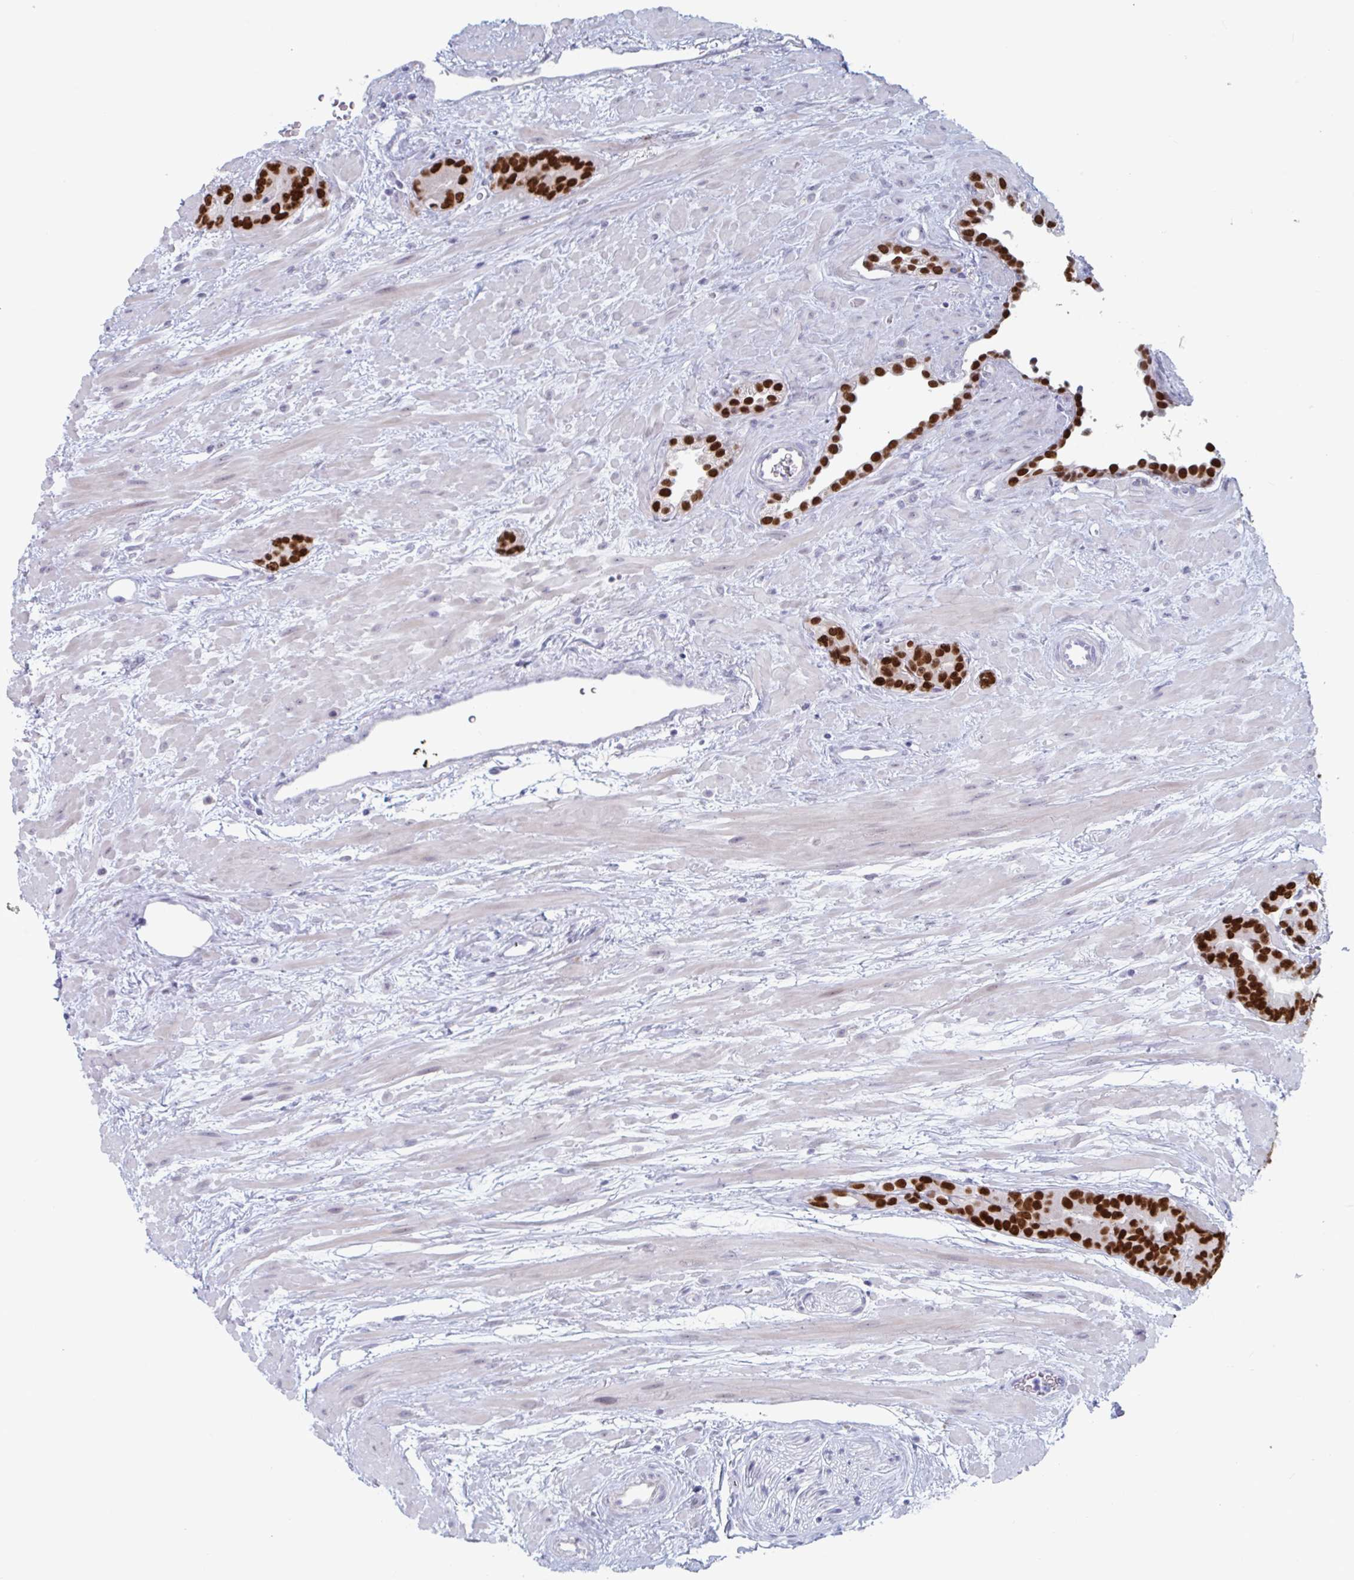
{"staining": {"intensity": "strong", "quantity": ">75%", "location": "nuclear"}, "tissue": "prostate cancer", "cell_type": "Tumor cells", "image_type": "cancer", "snomed": [{"axis": "morphology", "description": "Adenocarcinoma, High grade"}, {"axis": "topography", "description": "Prostate"}], "caption": "Brown immunohistochemical staining in human prostate adenocarcinoma (high-grade) shows strong nuclear staining in approximately >75% of tumor cells.", "gene": "FOXA1", "patient": {"sex": "male", "age": 72}}